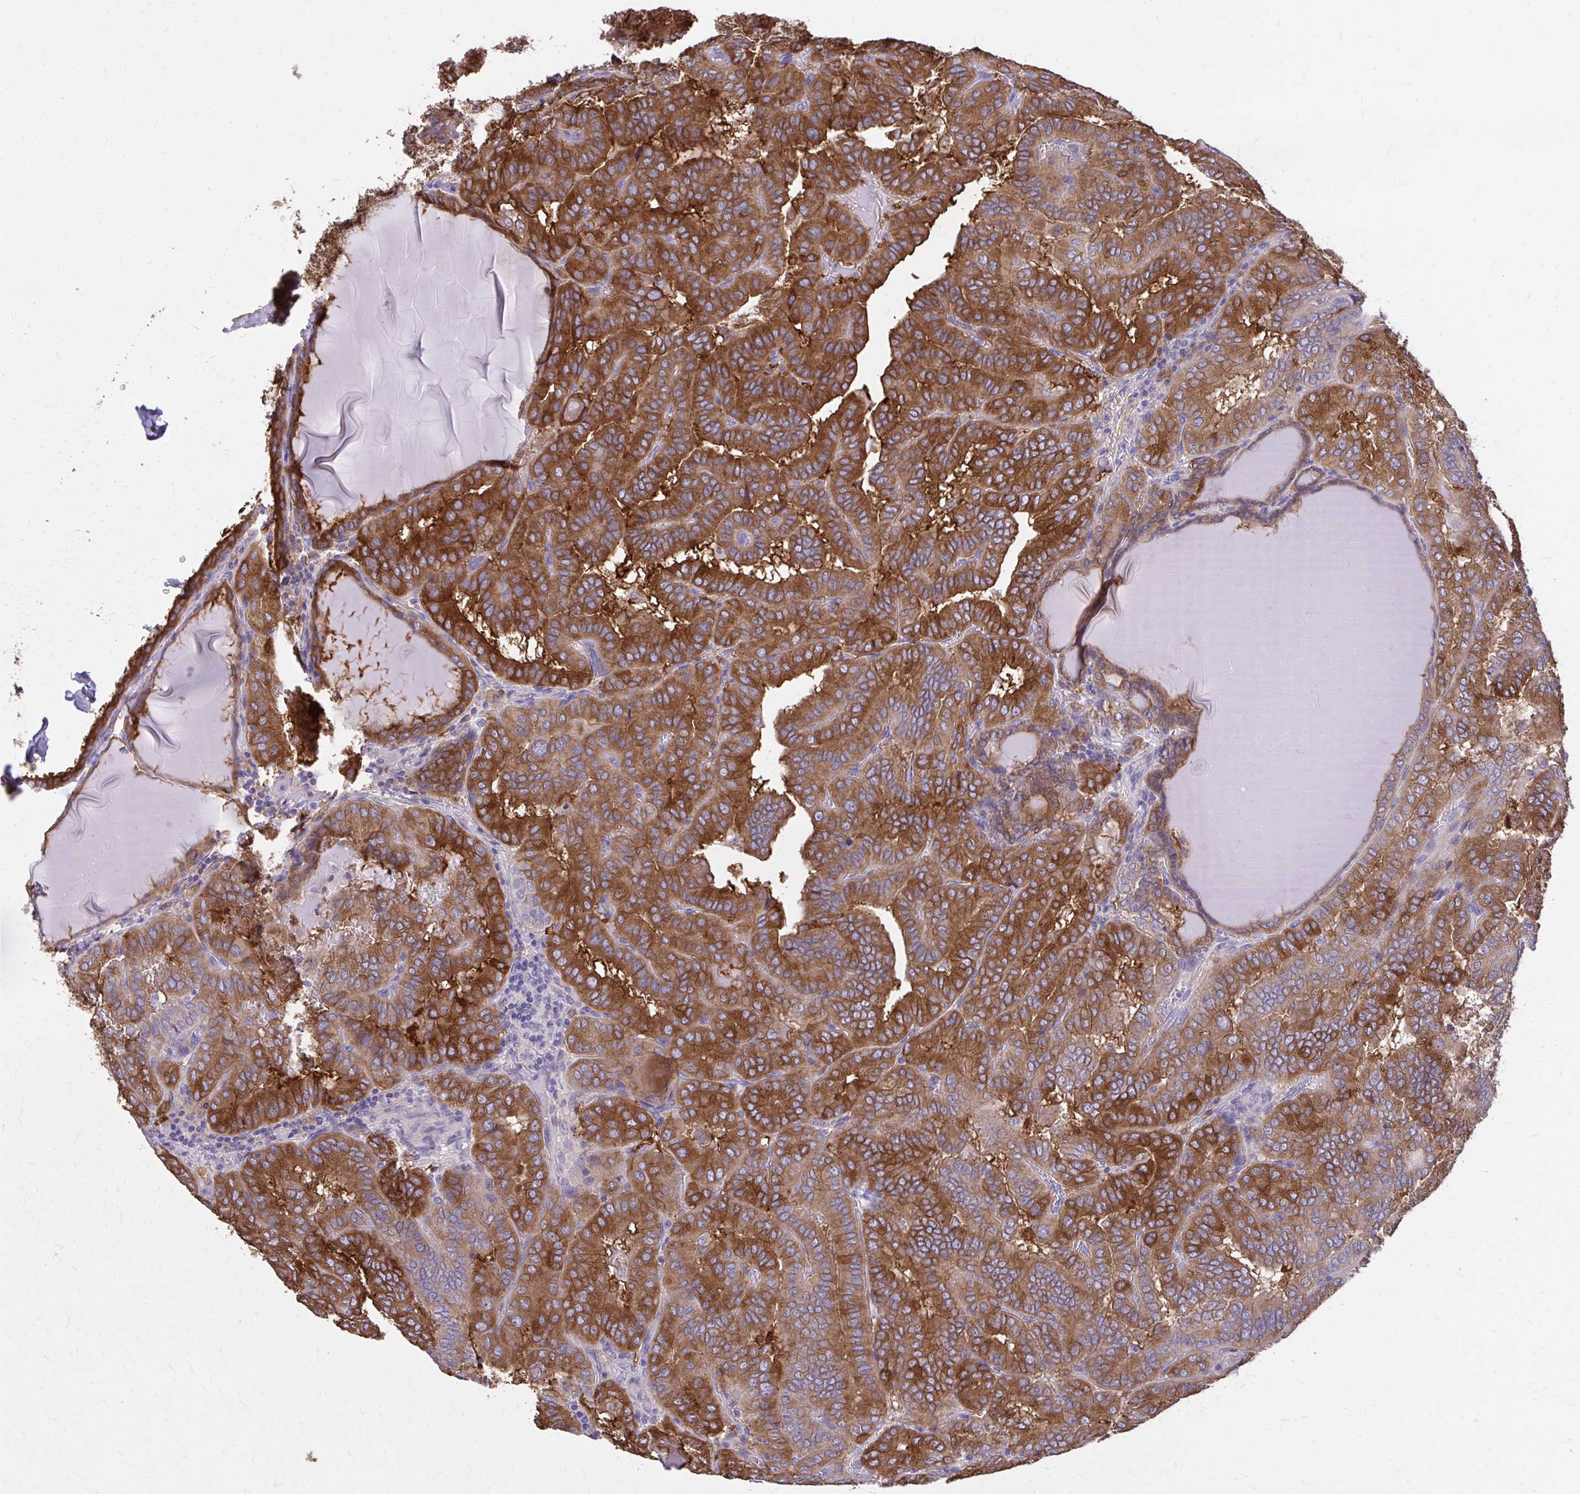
{"staining": {"intensity": "strong", "quantity": ">75%", "location": "cytoplasmic/membranous"}, "tissue": "thyroid cancer", "cell_type": "Tumor cells", "image_type": "cancer", "snomed": [{"axis": "morphology", "description": "Papillary adenocarcinoma, NOS"}, {"axis": "topography", "description": "Thyroid gland"}], "caption": "Protein expression by immunohistochemistry (IHC) shows strong cytoplasmic/membranous staining in about >75% of tumor cells in thyroid papillary adenocarcinoma.", "gene": "EPB41L1", "patient": {"sex": "female", "age": 46}}